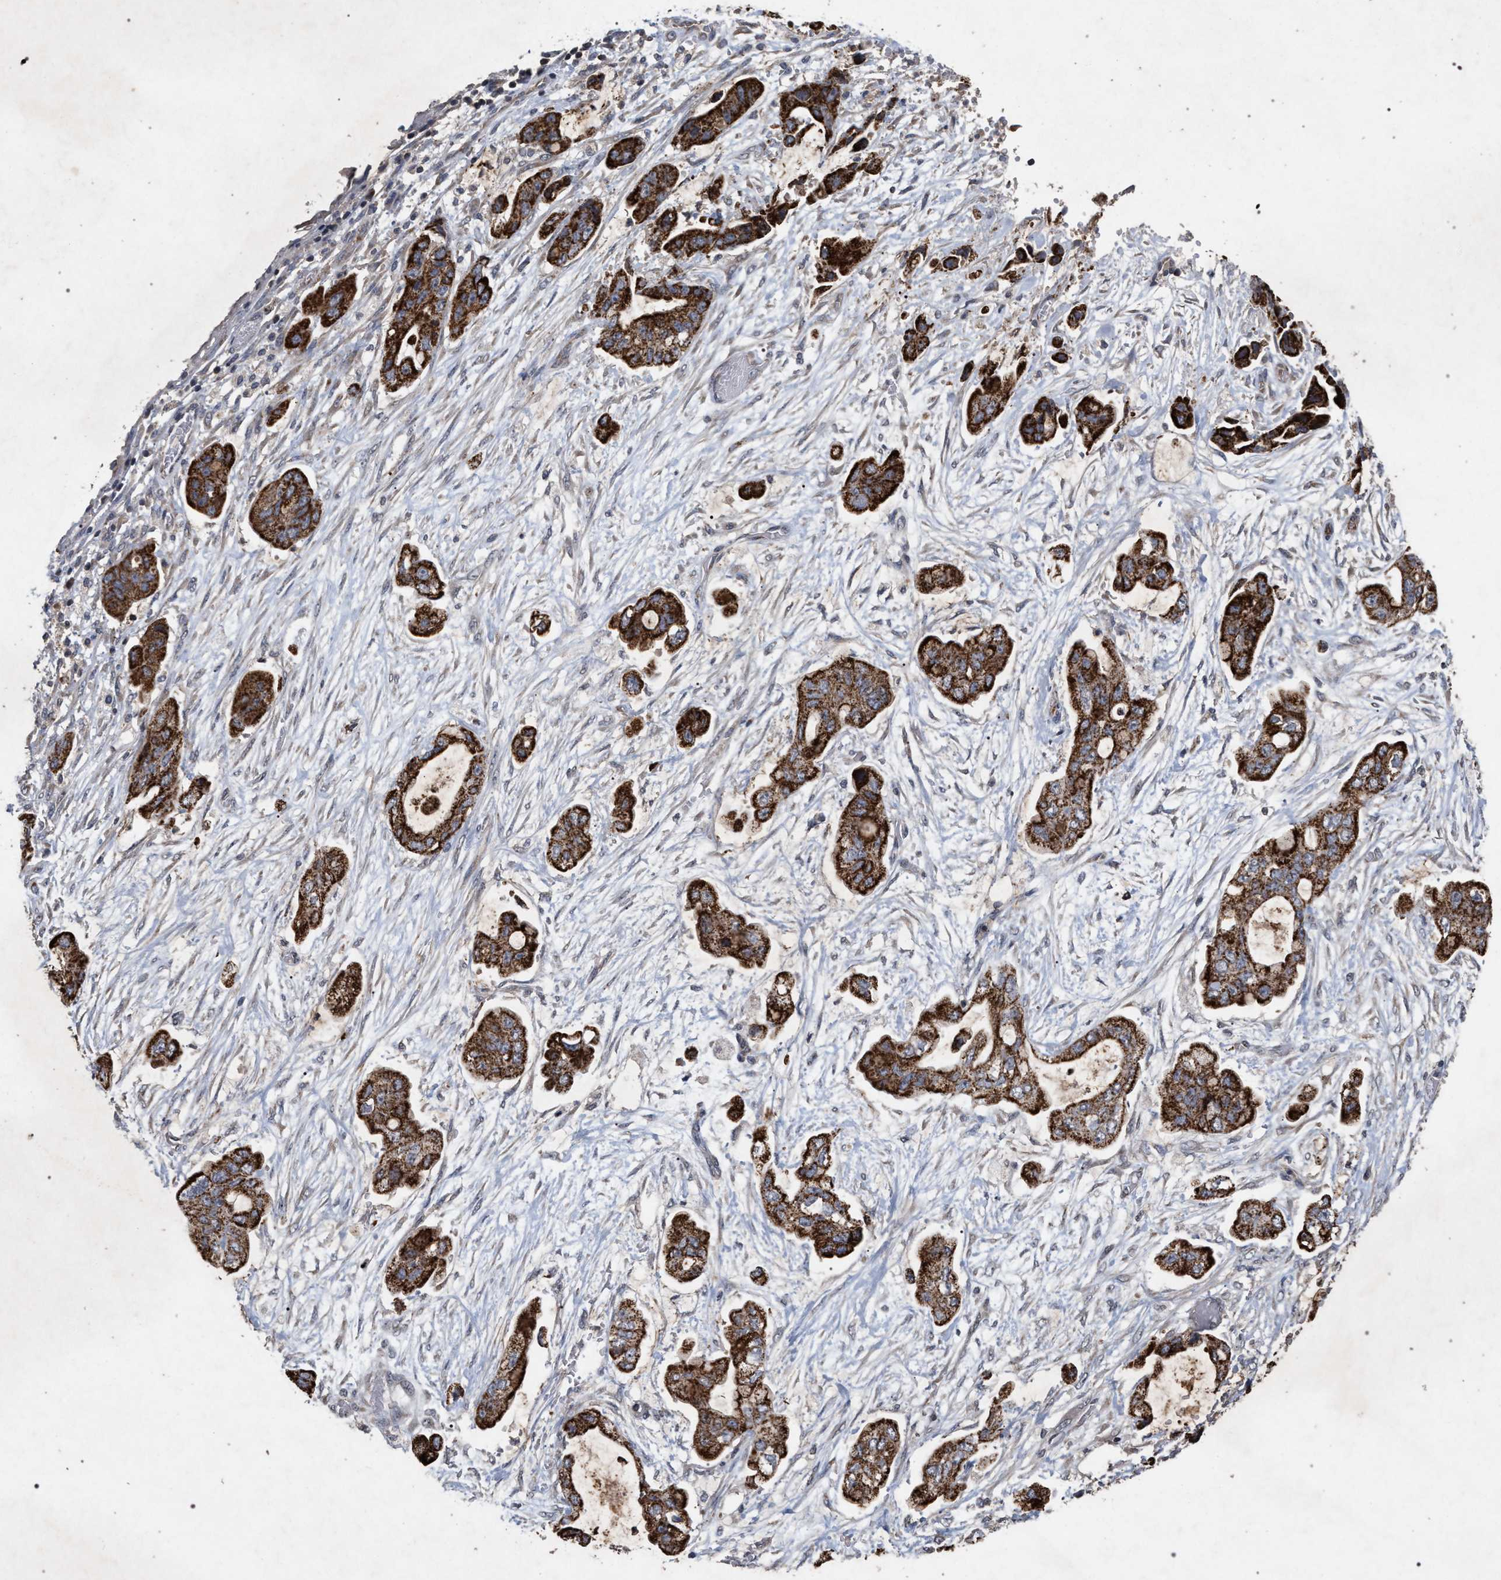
{"staining": {"intensity": "strong", "quantity": ">75%", "location": "cytoplasmic/membranous"}, "tissue": "stomach cancer", "cell_type": "Tumor cells", "image_type": "cancer", "snomed": [{"axis": "morphology", "description": "Adenocarcinoma, NOS"}, {"axis": "topography", "description": "Stomach"}], "caption": "This is an image of immunohistochemistry (IHC) staining of adenocarcinoma (stomach), which shows strong expression in the cytoplasmic/membranous of tumor cells.", "gene": "PKD2L1", "patient": {"sex": "male", "age": 62}}